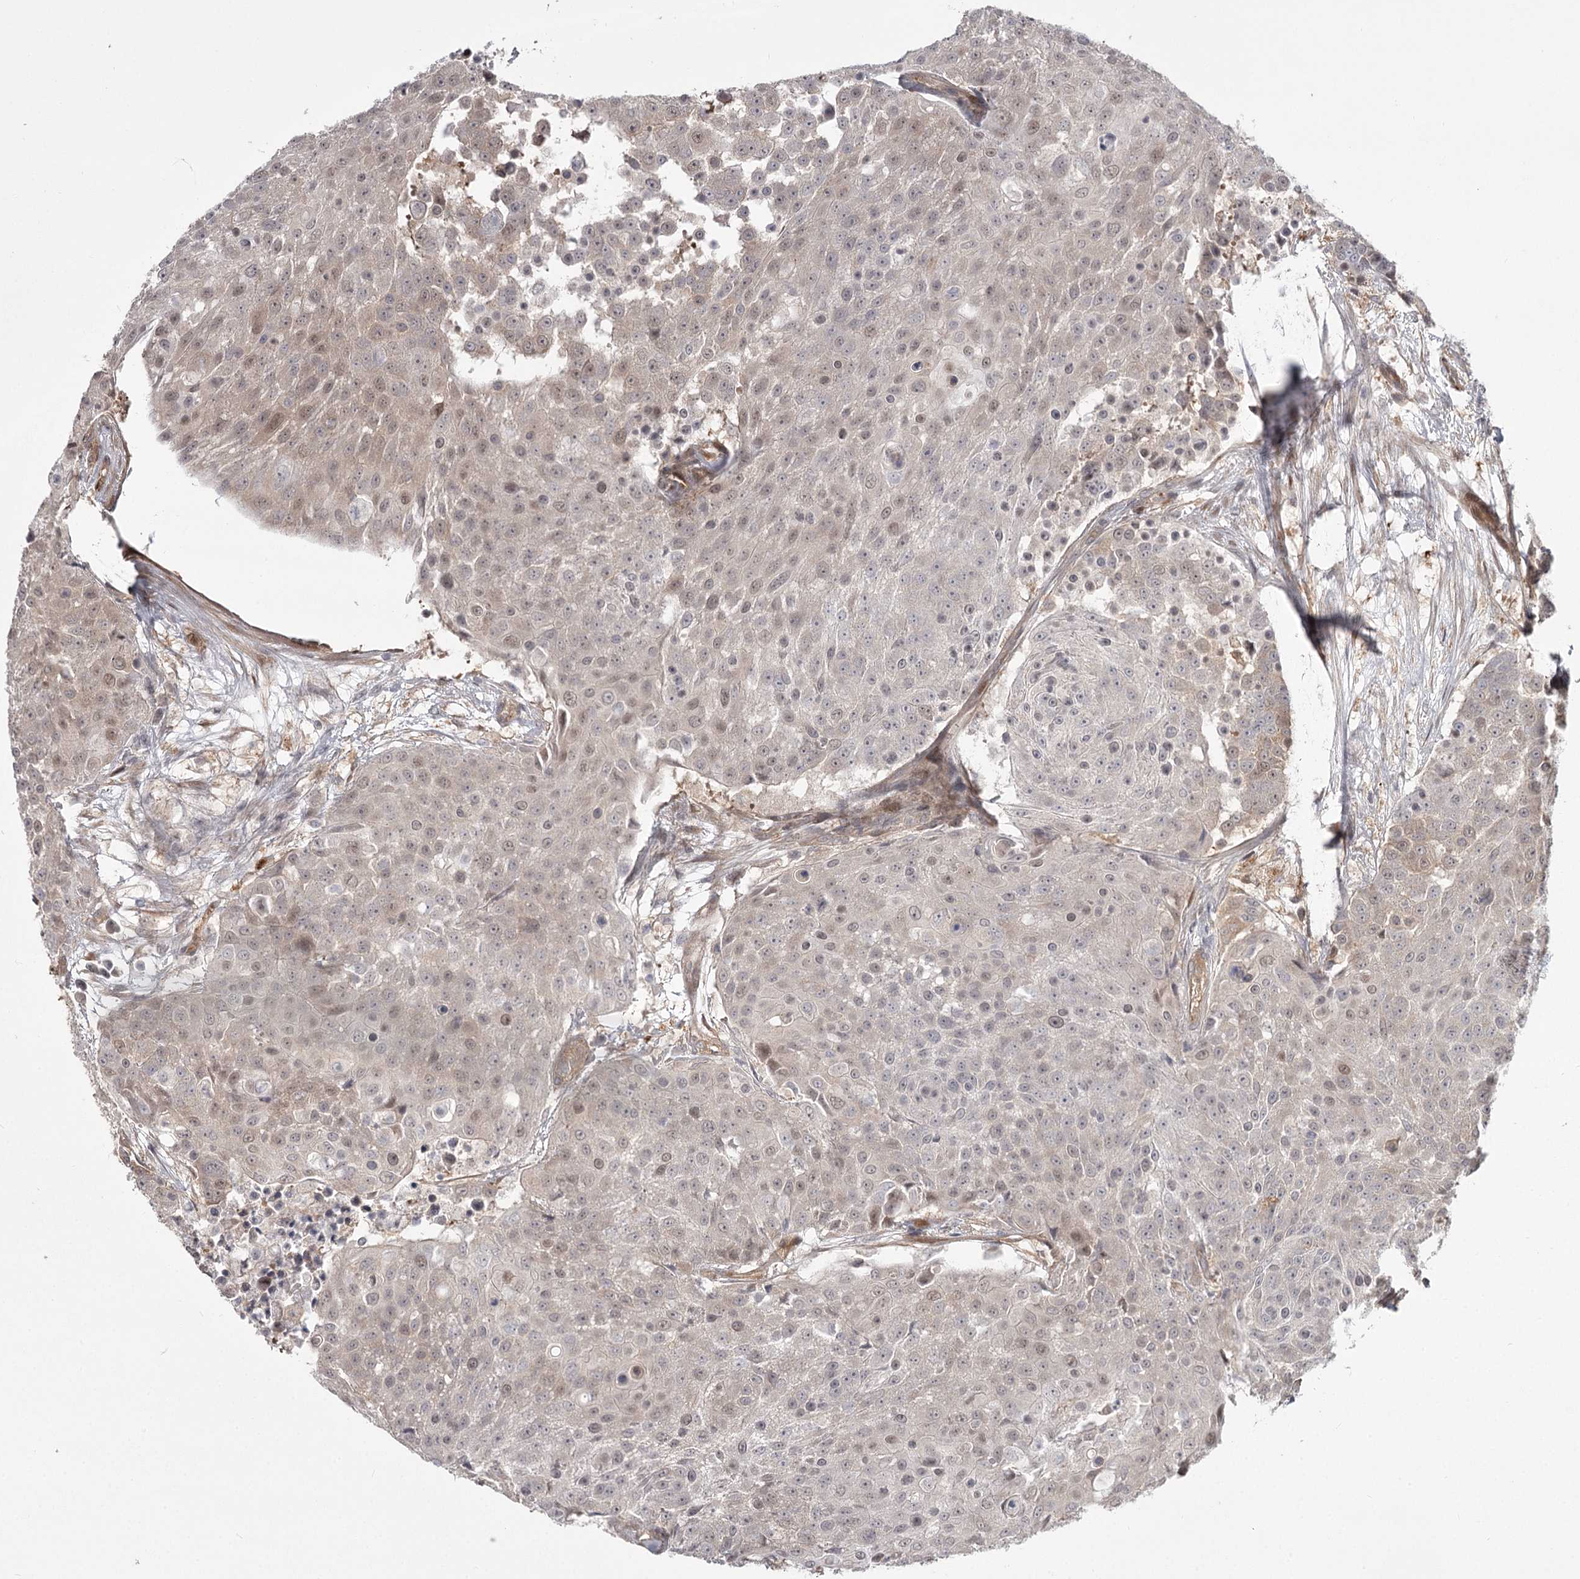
{"staining": {"intensity": "weak", "quantity": "25%-75%", "location": "cytoplasmic/membranous,nuclear"}, "tissue": "urothelial cancer", "cell_type": "Tumor cells", "image_type": "cancer", "snomed": [{"axis": "morphology", "description": "Urothelial carcinoma, High grade"}, {"axis": "topography", "description": "Urinary bladder"}], "caption": "Protein expression analysis of urothelial cancer displays weak cytoplasmic/membranous and nuclear staining in about 25%-75% of tumor cells.", "gene": "CCNG2", "patient": {"sex": "female", "age": 63}}